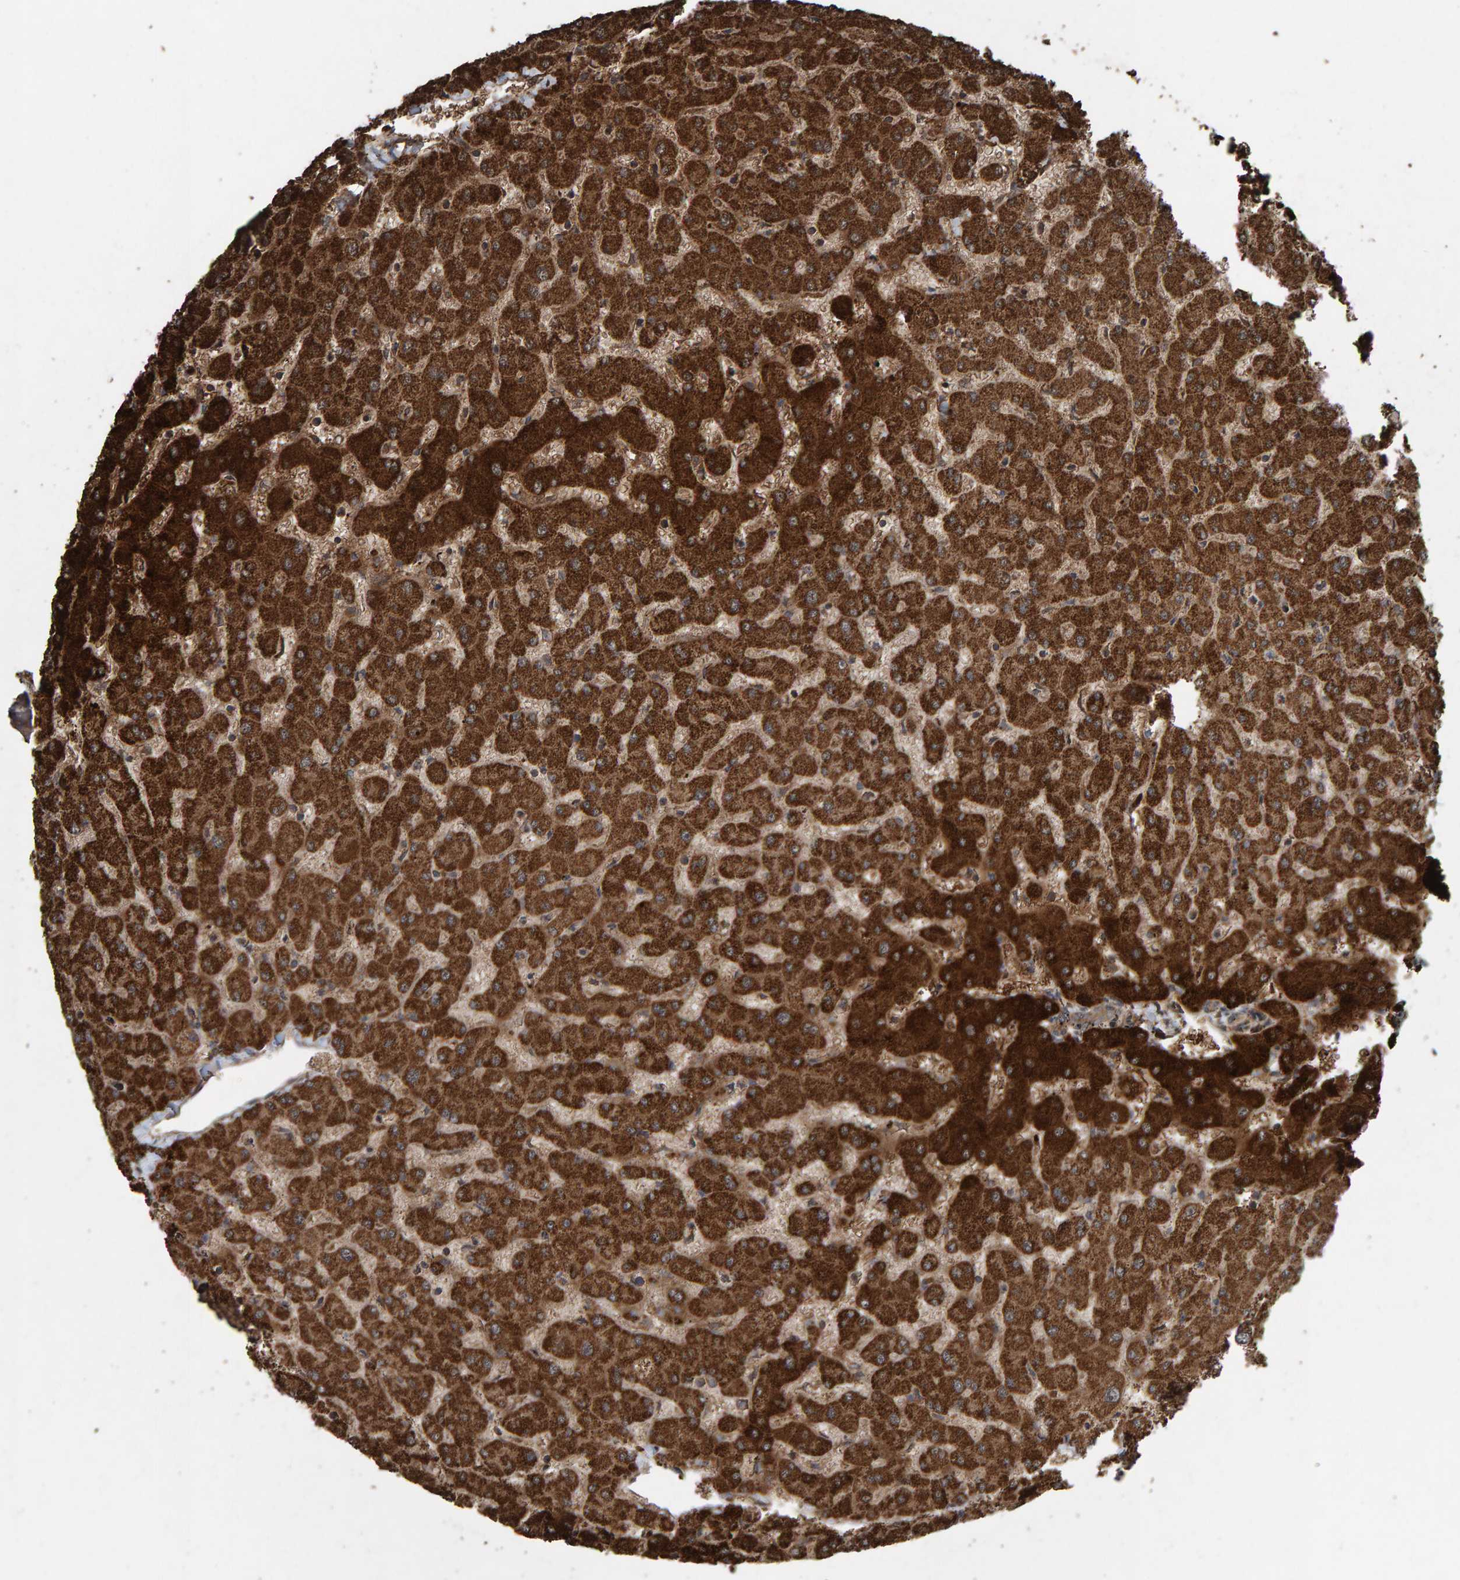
{"staining": {"intensity": "moderate", "quantity": ">75%", "location": "cytoplasmic/membranous"}, "tissue": "liver", "cell_type": "Cholangiocytes", "image_type": "normal", "snomed": [{"axis": "morphology", "description": "Normal tissue, NOS"}, {"axis": "topography", "description": "Liver"}], "caption": "Liver stained with DAB (3,3'-diaminobenzidine) immunohistochemistry (IHC) demonstrates medium levels of moderate cytoplasmic/membranous expression in approximately >75% of cholangiocytes. Ihc stains the protein of interest in brown and the nuclei are stained blue.", "gene": "DUS1L", "patient": {"sex": "female", "age": 63}}